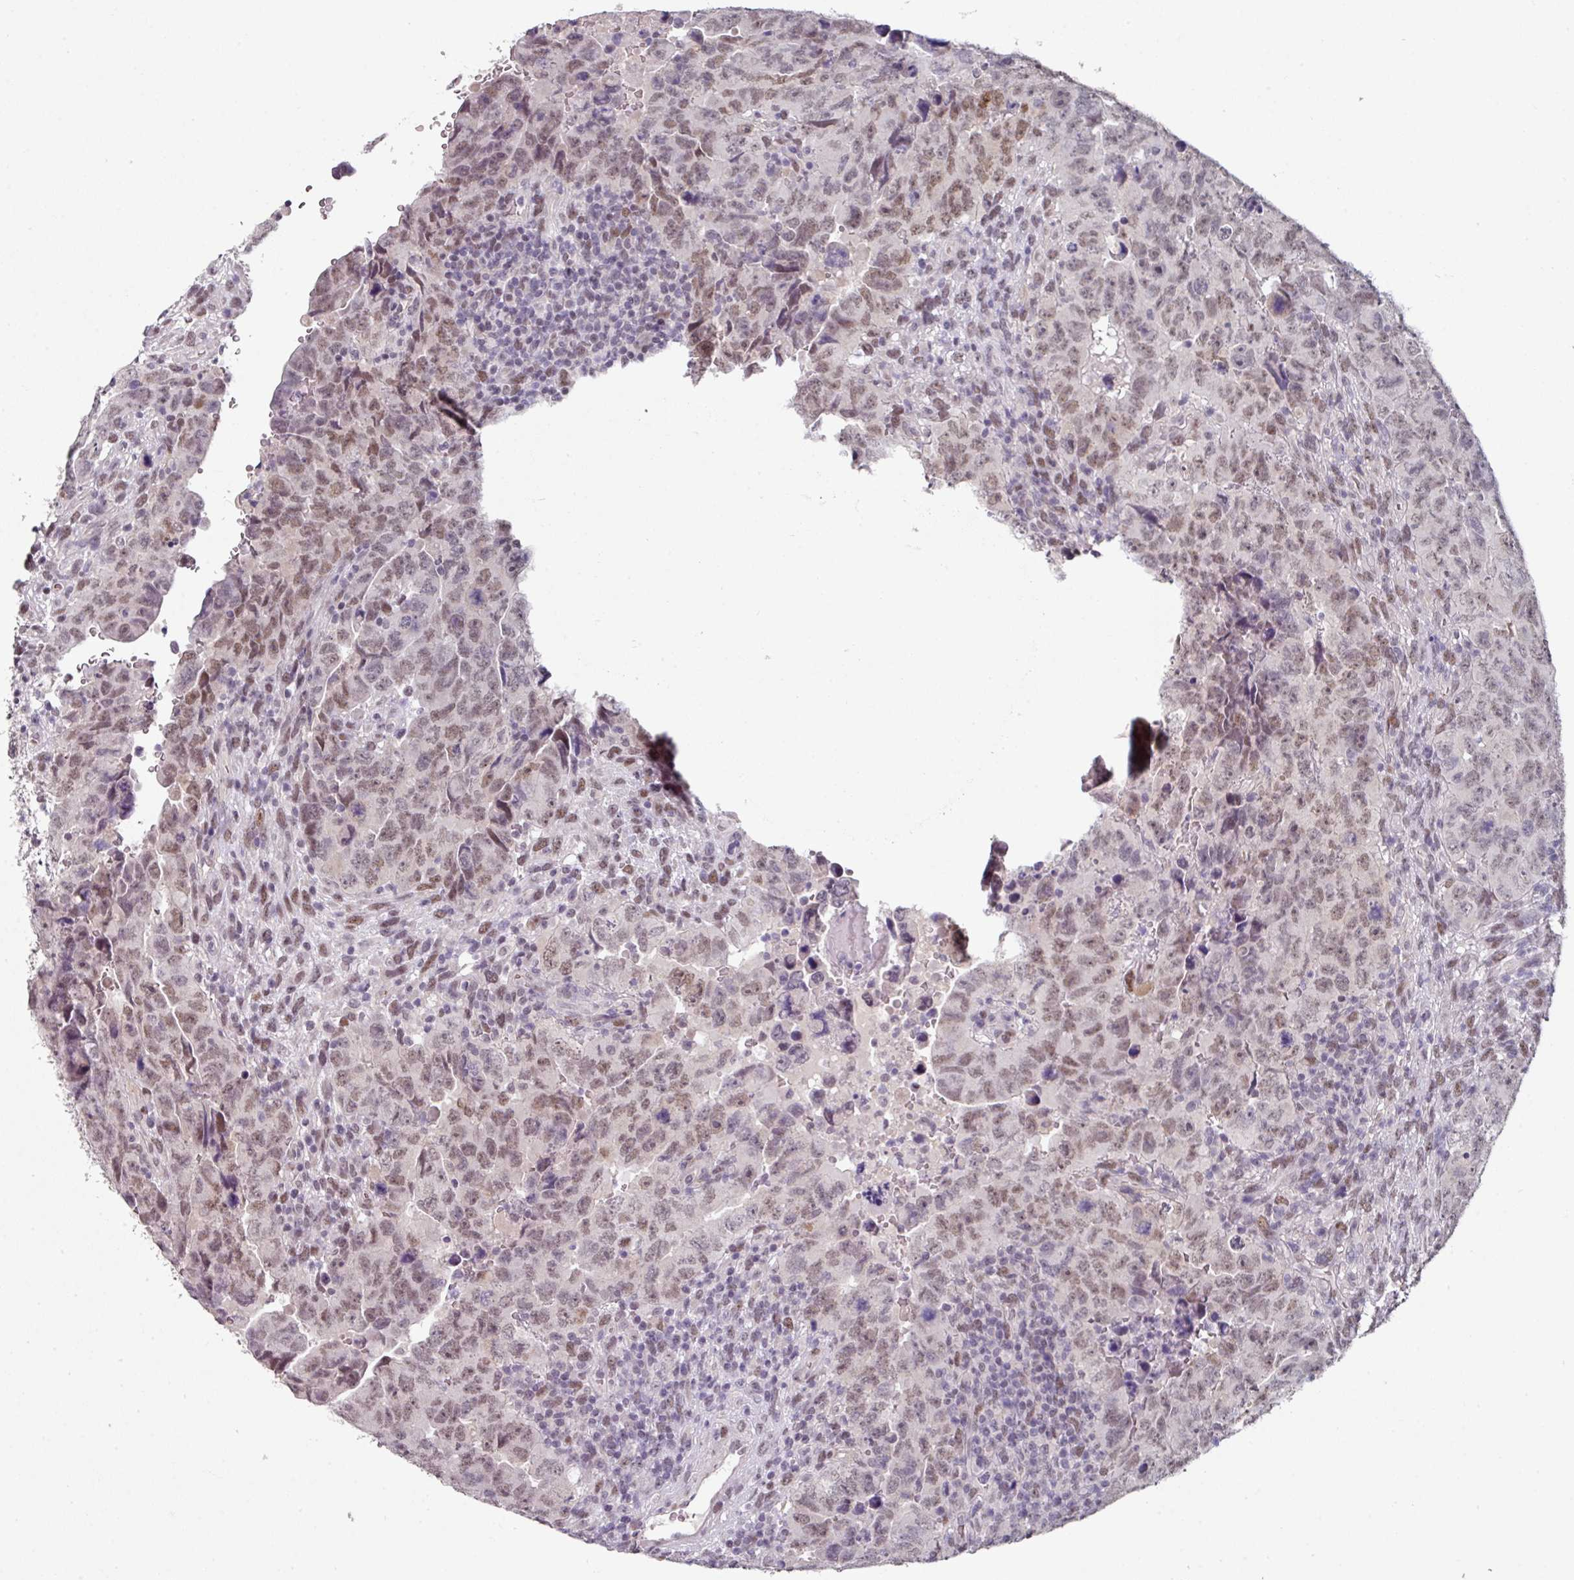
{"staining": {"intensity": "moderate", "quantity": ">75%", "location": "nuclear"}, "tissue": "testis cancer", "cell_type": "Tumor cells", "image_type": "cancer", "snomed": [{"axis": "morphology", "description": "Carcinoma, Embryonal, NOS"}, {"axis": "topography", "description": "Testis"}], "caption": "This is an image of immunohistochemistry staining of testis cancer, which shows moderate expression in the nuclear of tumor cells.", "gene": "ELK1", "patient": {"sex": "male", "age": 24}}